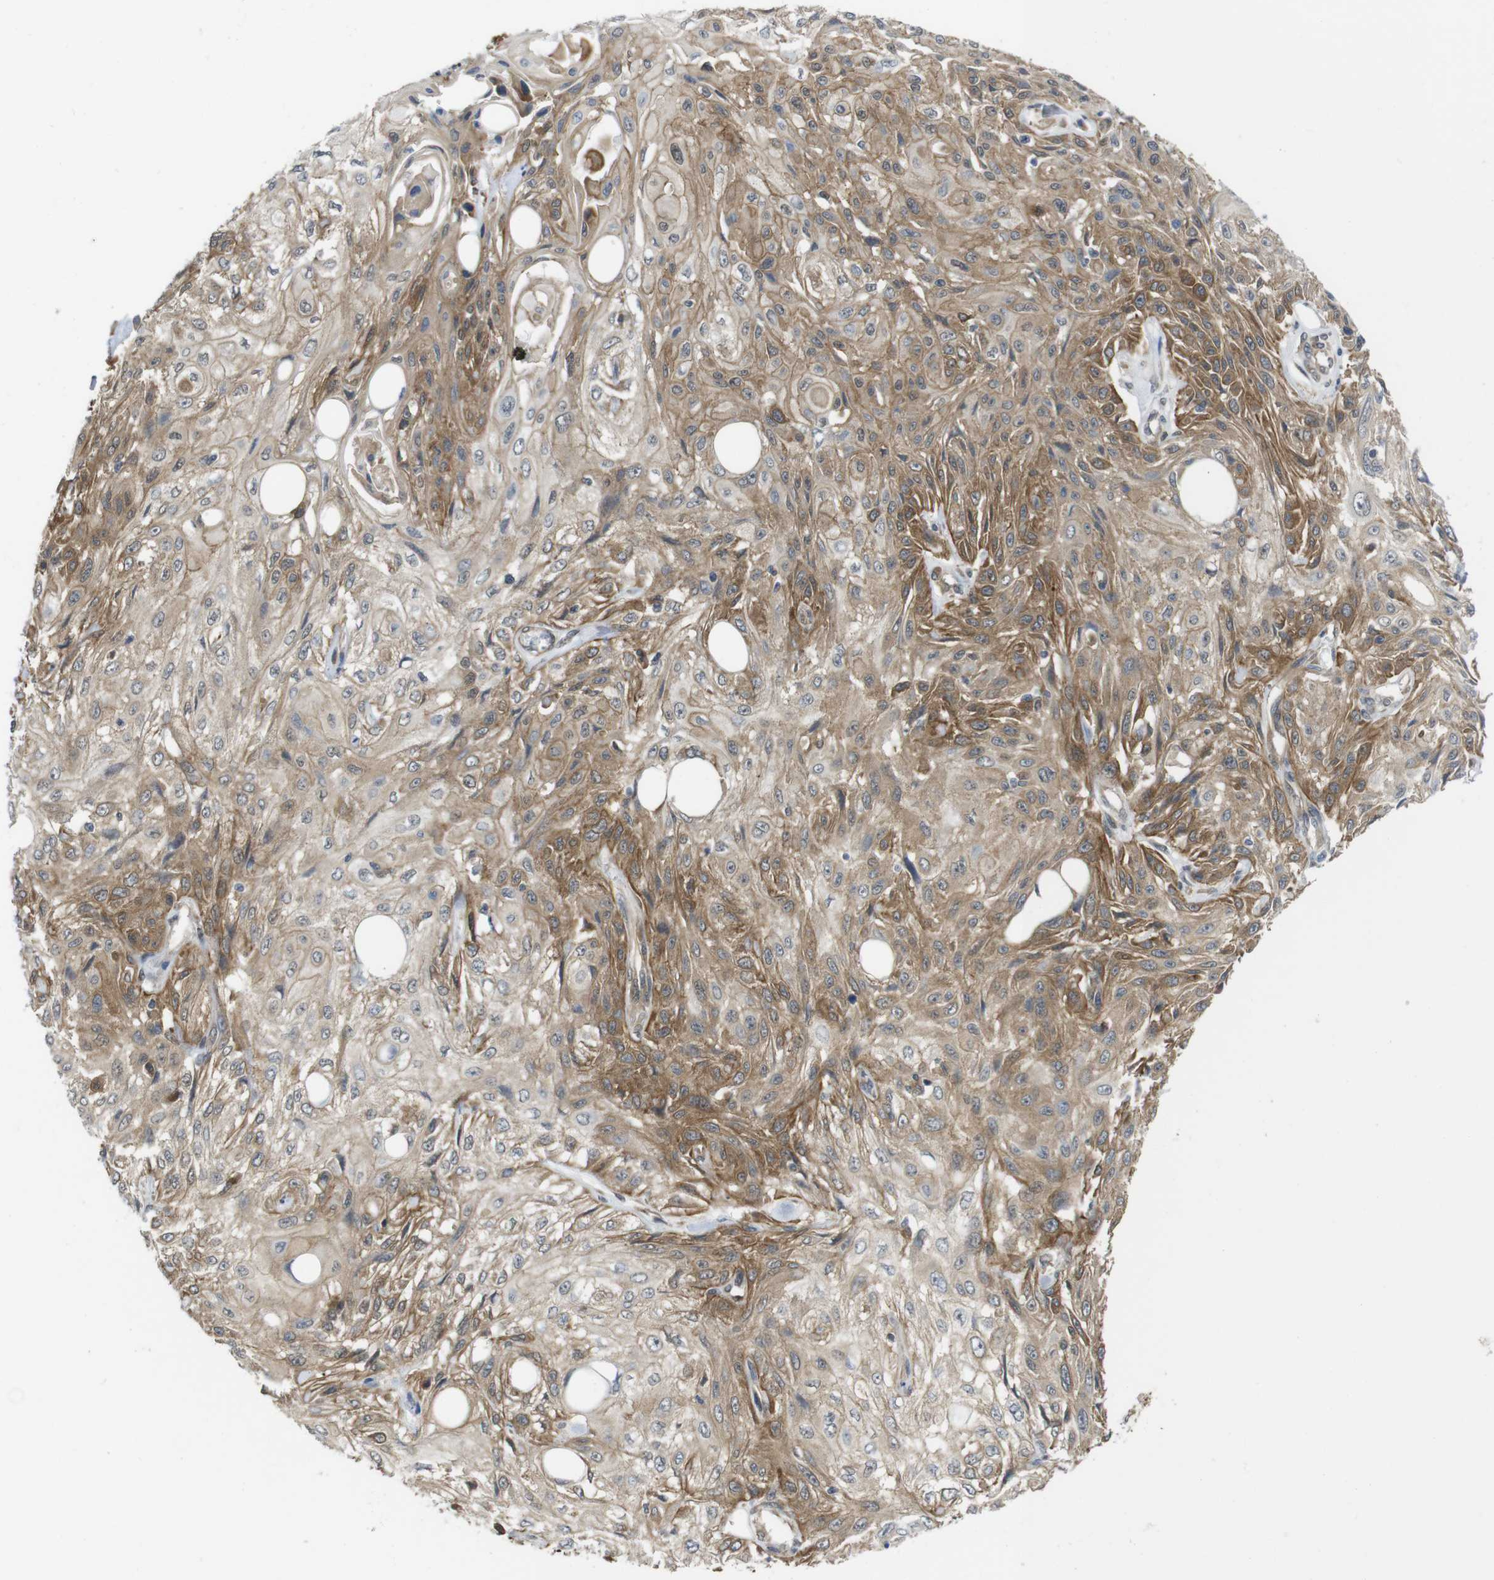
{"staining": {"intensity": "moderate", "quantity": ">75%", "location": "cytoplasmic/membranous"}, "tissue": "skin cancer", "cell_type": "Tumor cells", "image_type": "cancer", "snomed": [{"axis": "morphology", "description": "Squamous cell carcinoma, NOS"}, {"axis": "topography", "description": "Skin"}], "caption": "DAB immunohistochemical staining of human skin squamous cell carcinoma reveals moderate cytoplasmic/membranous protein expression in approximately >75% of tumor cells. The protein is shown in brown color, while the nuclei are stained blue.", "gene": "ZDHHC5", "patient": {"sex": "male", "age": 75}}